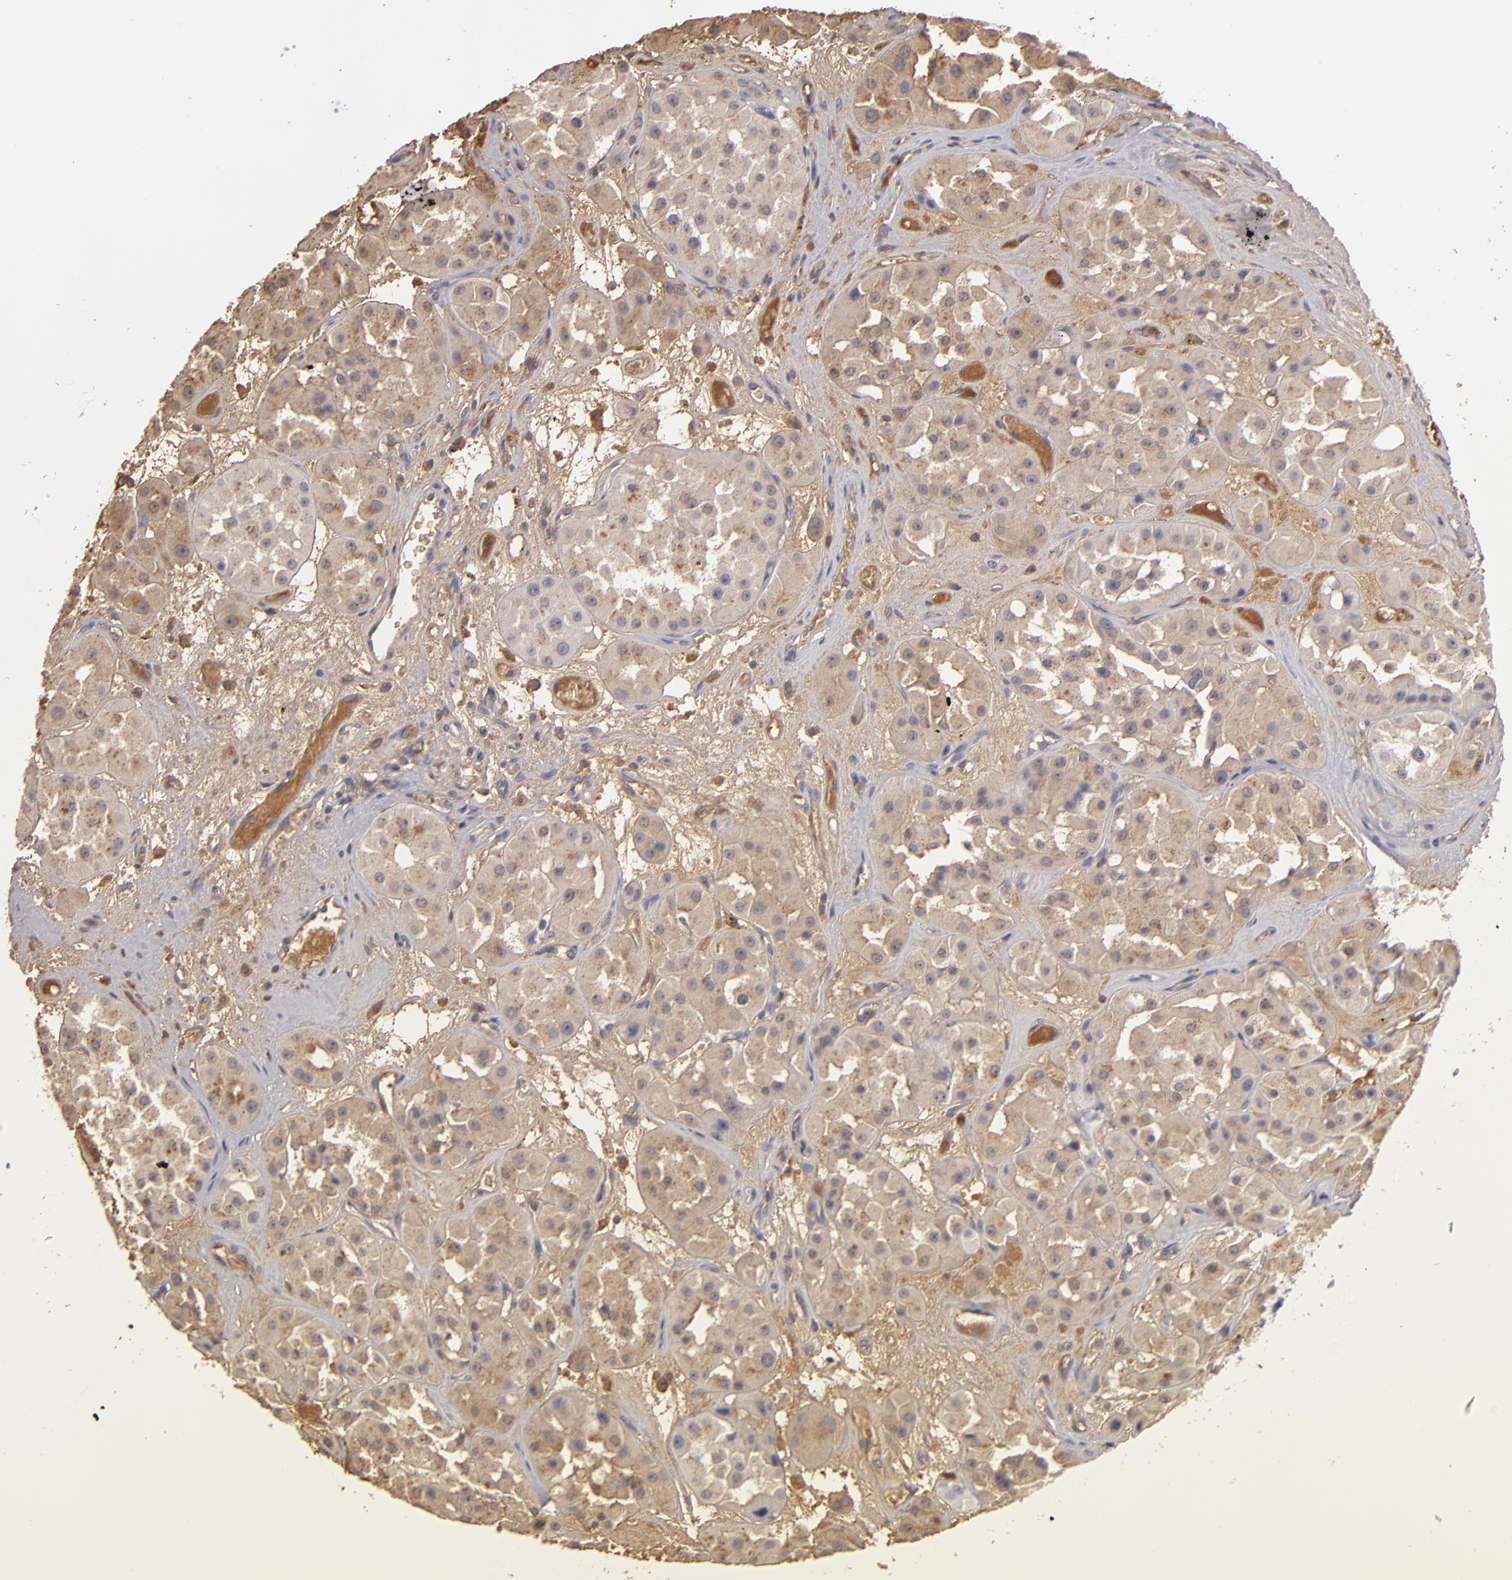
{"staining": {"intensity": "weak", "quantity": ">75%", "location": "cytoplasmic/membranous"}, "tissue": "renal cancer", "cell_type": "Tumor cells", "image_type": "cancer", "snomed": [{"axis": "morphology", "description": "Adenocarcinoma, uncertain malignant potential"}, {"axis": "topography", "description": "Kidney"}], "caption": "A low amount of weak cytoplasmic/membranous staining is seen in approximately >75% of tumor cells in adenocarcinoma,  uncertain malignant potential (renal) tissue.", "gene": "ABCC4", "patient": {"sex": "male", "age": 63}}